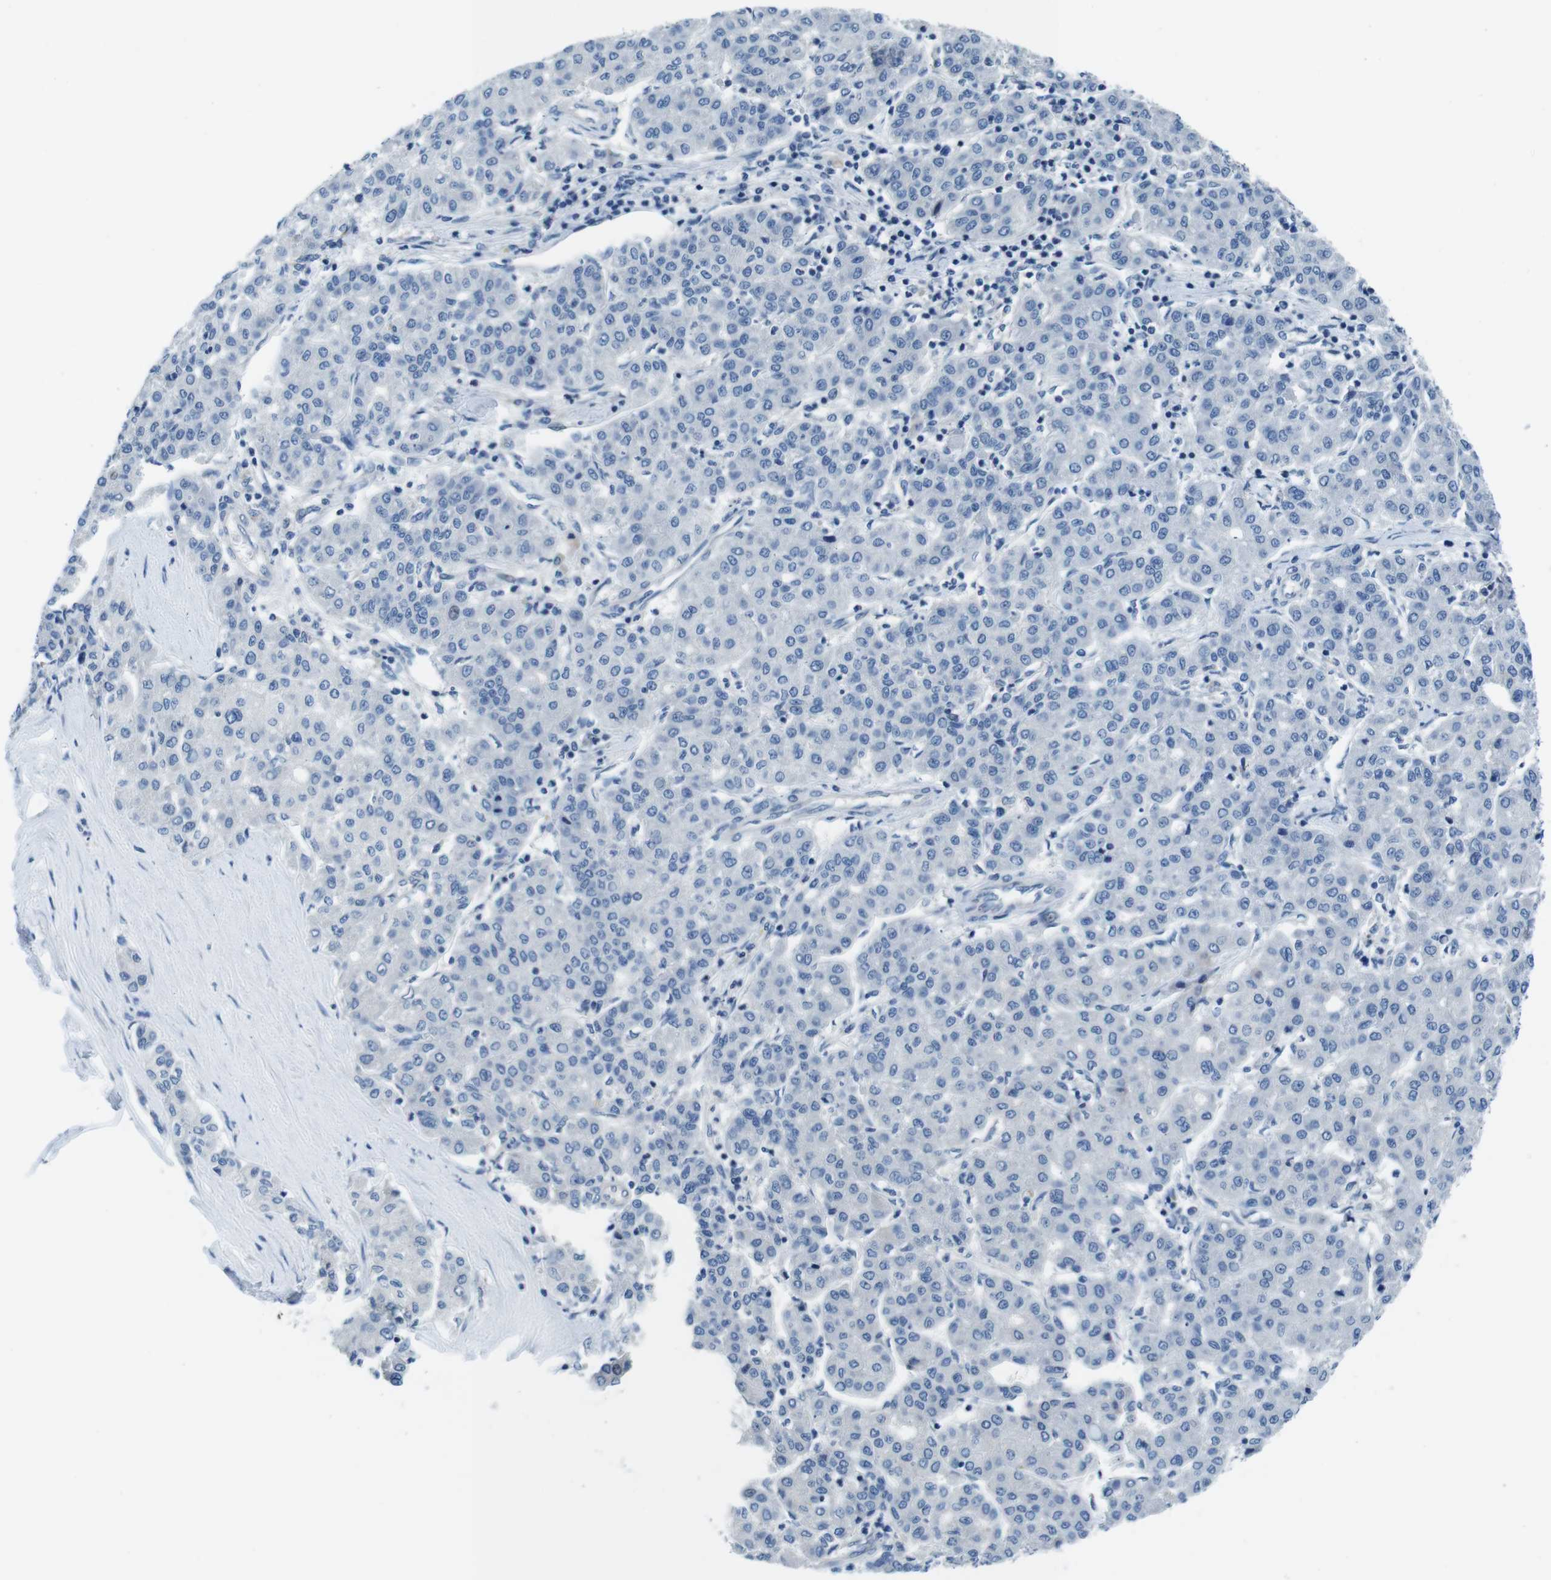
{"staining": {"intensity": "negative", "quantity": "none", "location": "none"}, "tissue": "liver cancer", "cell_type": "Tumor cells", "image_type": "cancer", "snomed": [{"axis": "morphology", "description": "Carcinoma, Hepatocellular, NOS"}, {"axis": "topography", "description": "Liver"}], "caption": "Hepatocellular carcinoma (liver) was stained to show a protein in brown. There is no significant staining in tumor cells. Nuclei are stained in blue.", "gene": "EIF2B5", "patient": {"sex": "male", "age": 65}}